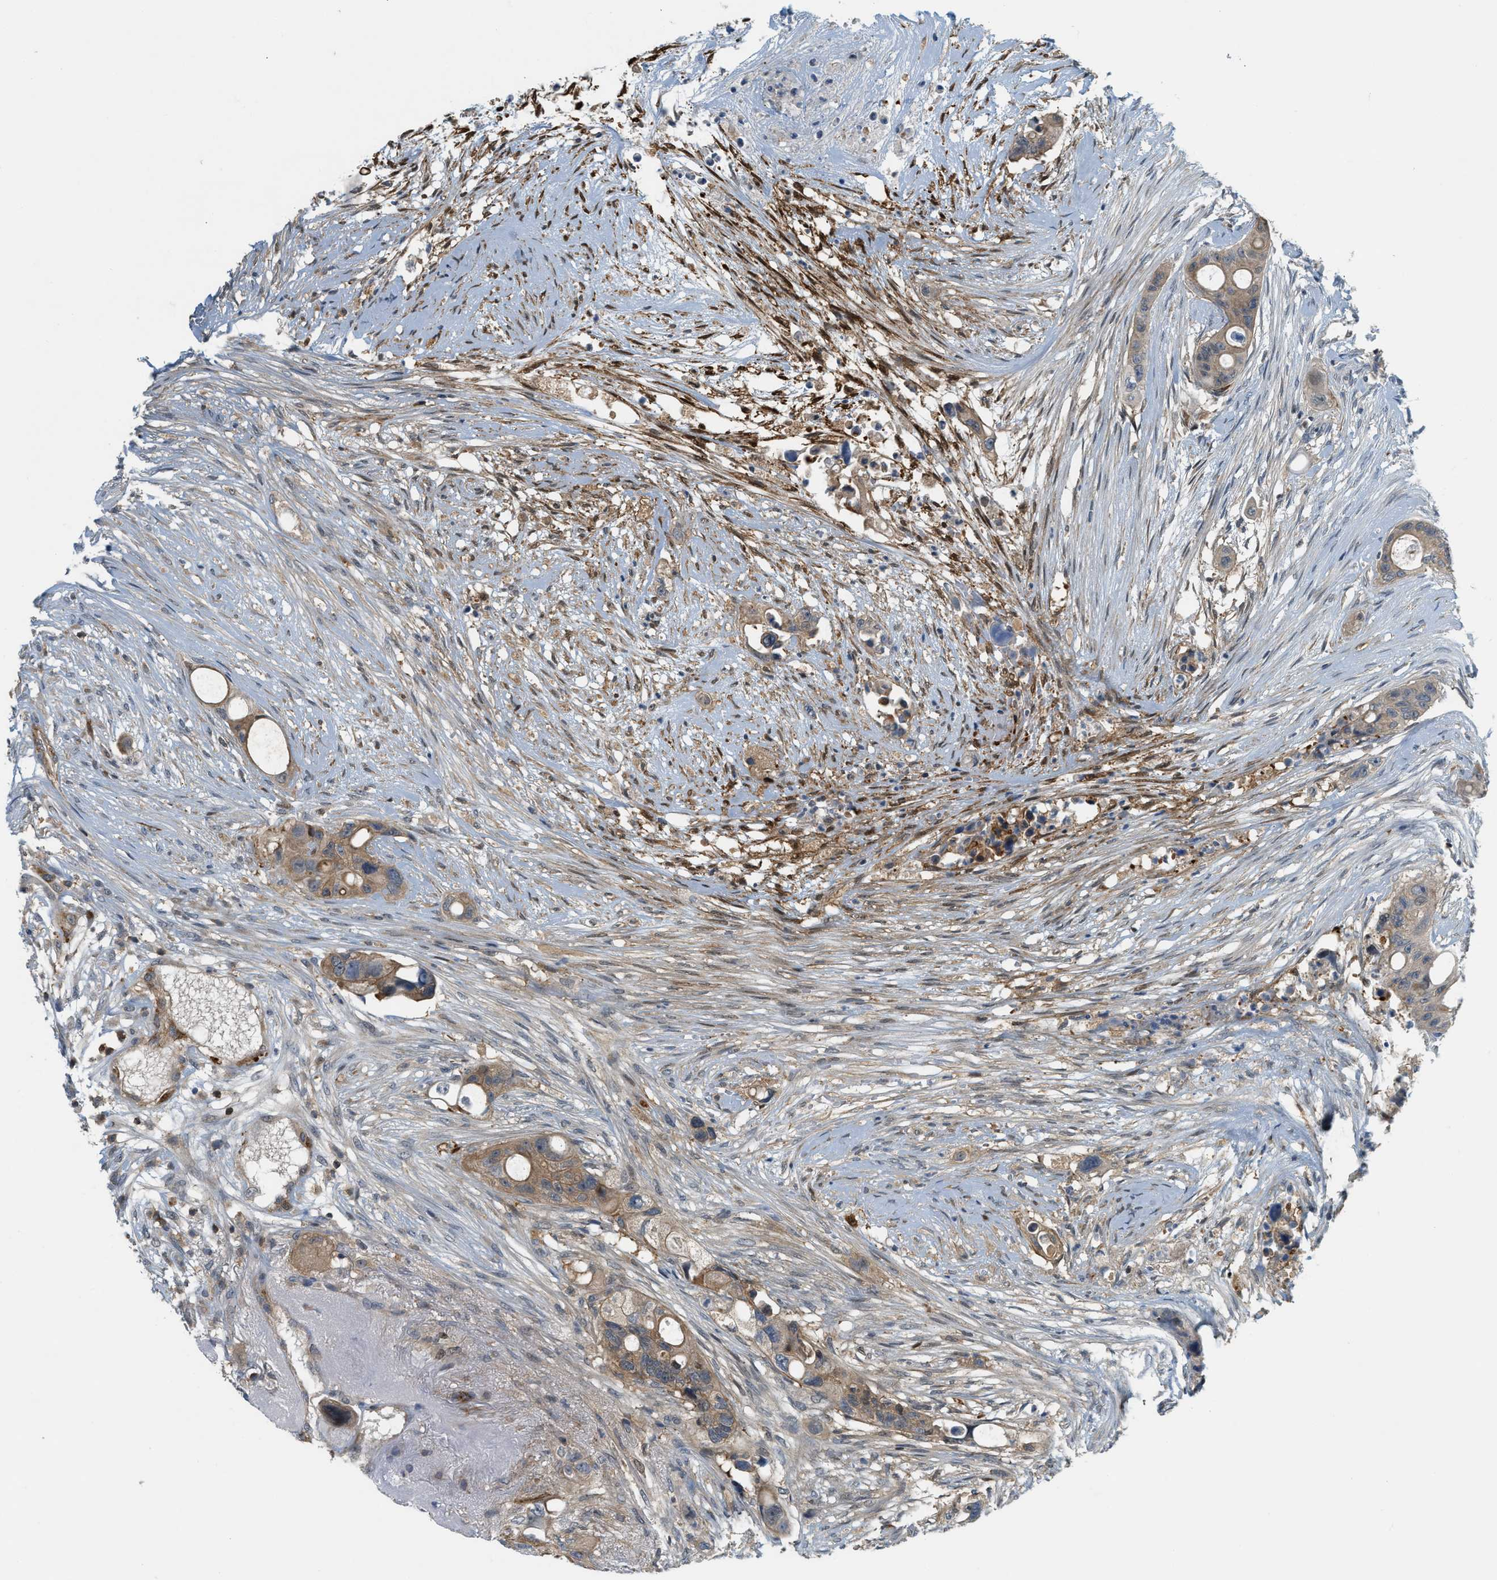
{"staining": {"intensity": "moderate", "quantity": ">75%", "location": "cytoplasmic/membranous"}, "tissue": "colorectal cancer", "cell_type": "Tumor cells", "image_type": "cancer", "snomed": [{"axis": "morphology", "description": "Adenocarcinoma, NOS"}, {"axis": "topography", "description": "Colon"}], "caption": "Immunohistochemistry staining of adenocarcinoma (colorectal), which demonstrates medium levels of moderate cytoplasmic/membranous positivity in approximately >75% of tumor cells indicating moderate cytoplasmic/membranous protein positivity. The staining was performed using DAB (brown) for protein detection and nuclei were counterstained in hematoxylin (blue).", "gene": "PDCL3", "patient": {"sex": "female", "age": 57}}